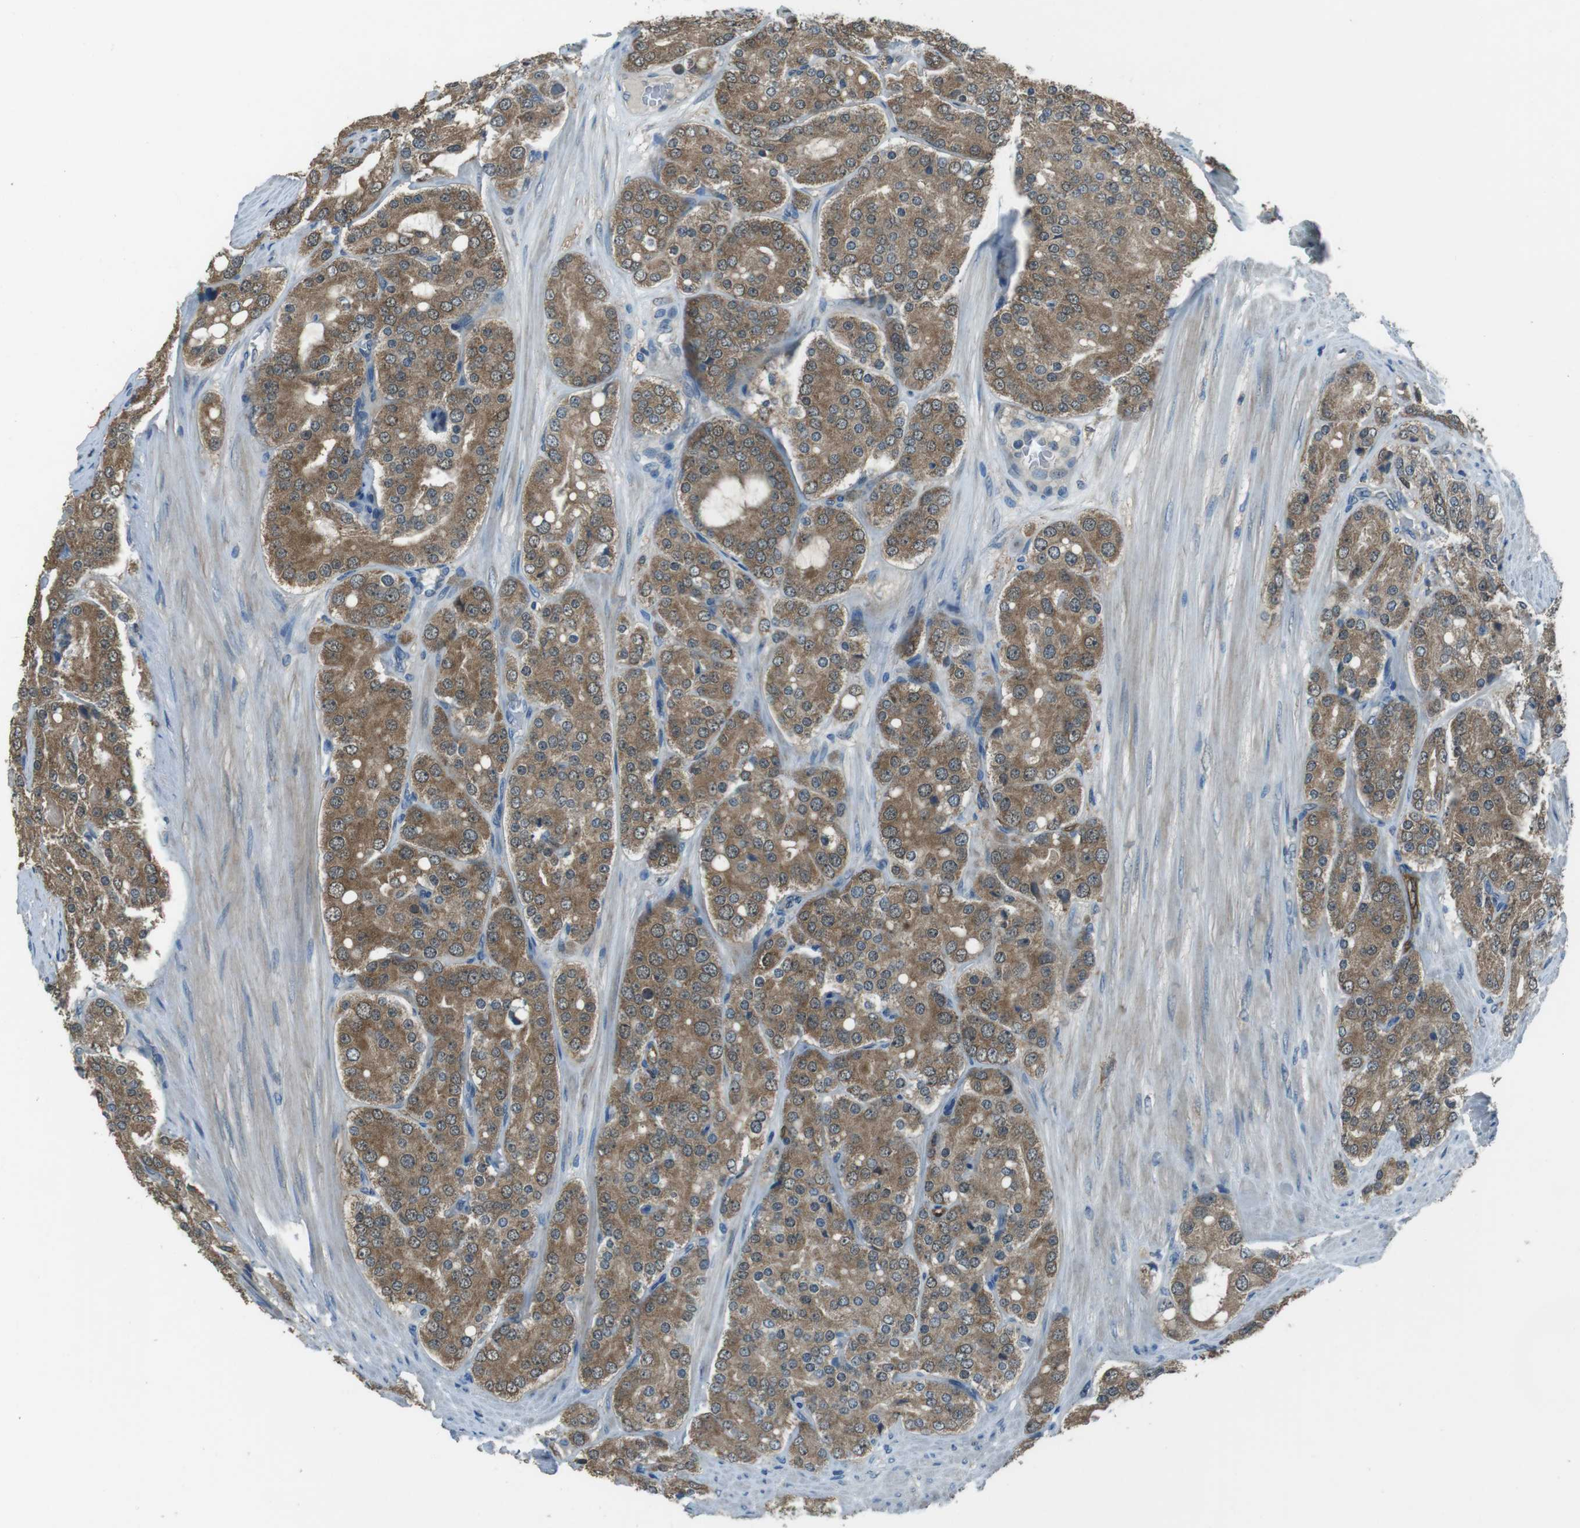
{"staining": {"intensity": "moderate", "quantity": "25%-75%", "location": "cytoplasmic/membranous"}, "tissue": "prostate cancer", "cell_type": "Tumor cells", "image_type": "cancer", "snomed": [{"axis": "morphology", "description": "Adenocarcinoma, High grade"}, {"axis": "topography", "description": "Prostate"}], "caption": "This image shows prostate adenocarcinoma (high-grade) stained with IHC to label a protein in brown. The cytoplasmic/membranous of tumor cells show moderate positivity for the protein. Nuclei are counter-stained blue.", "gene": "MFAP3", "patient": {"sex": "male", "age": 65}}